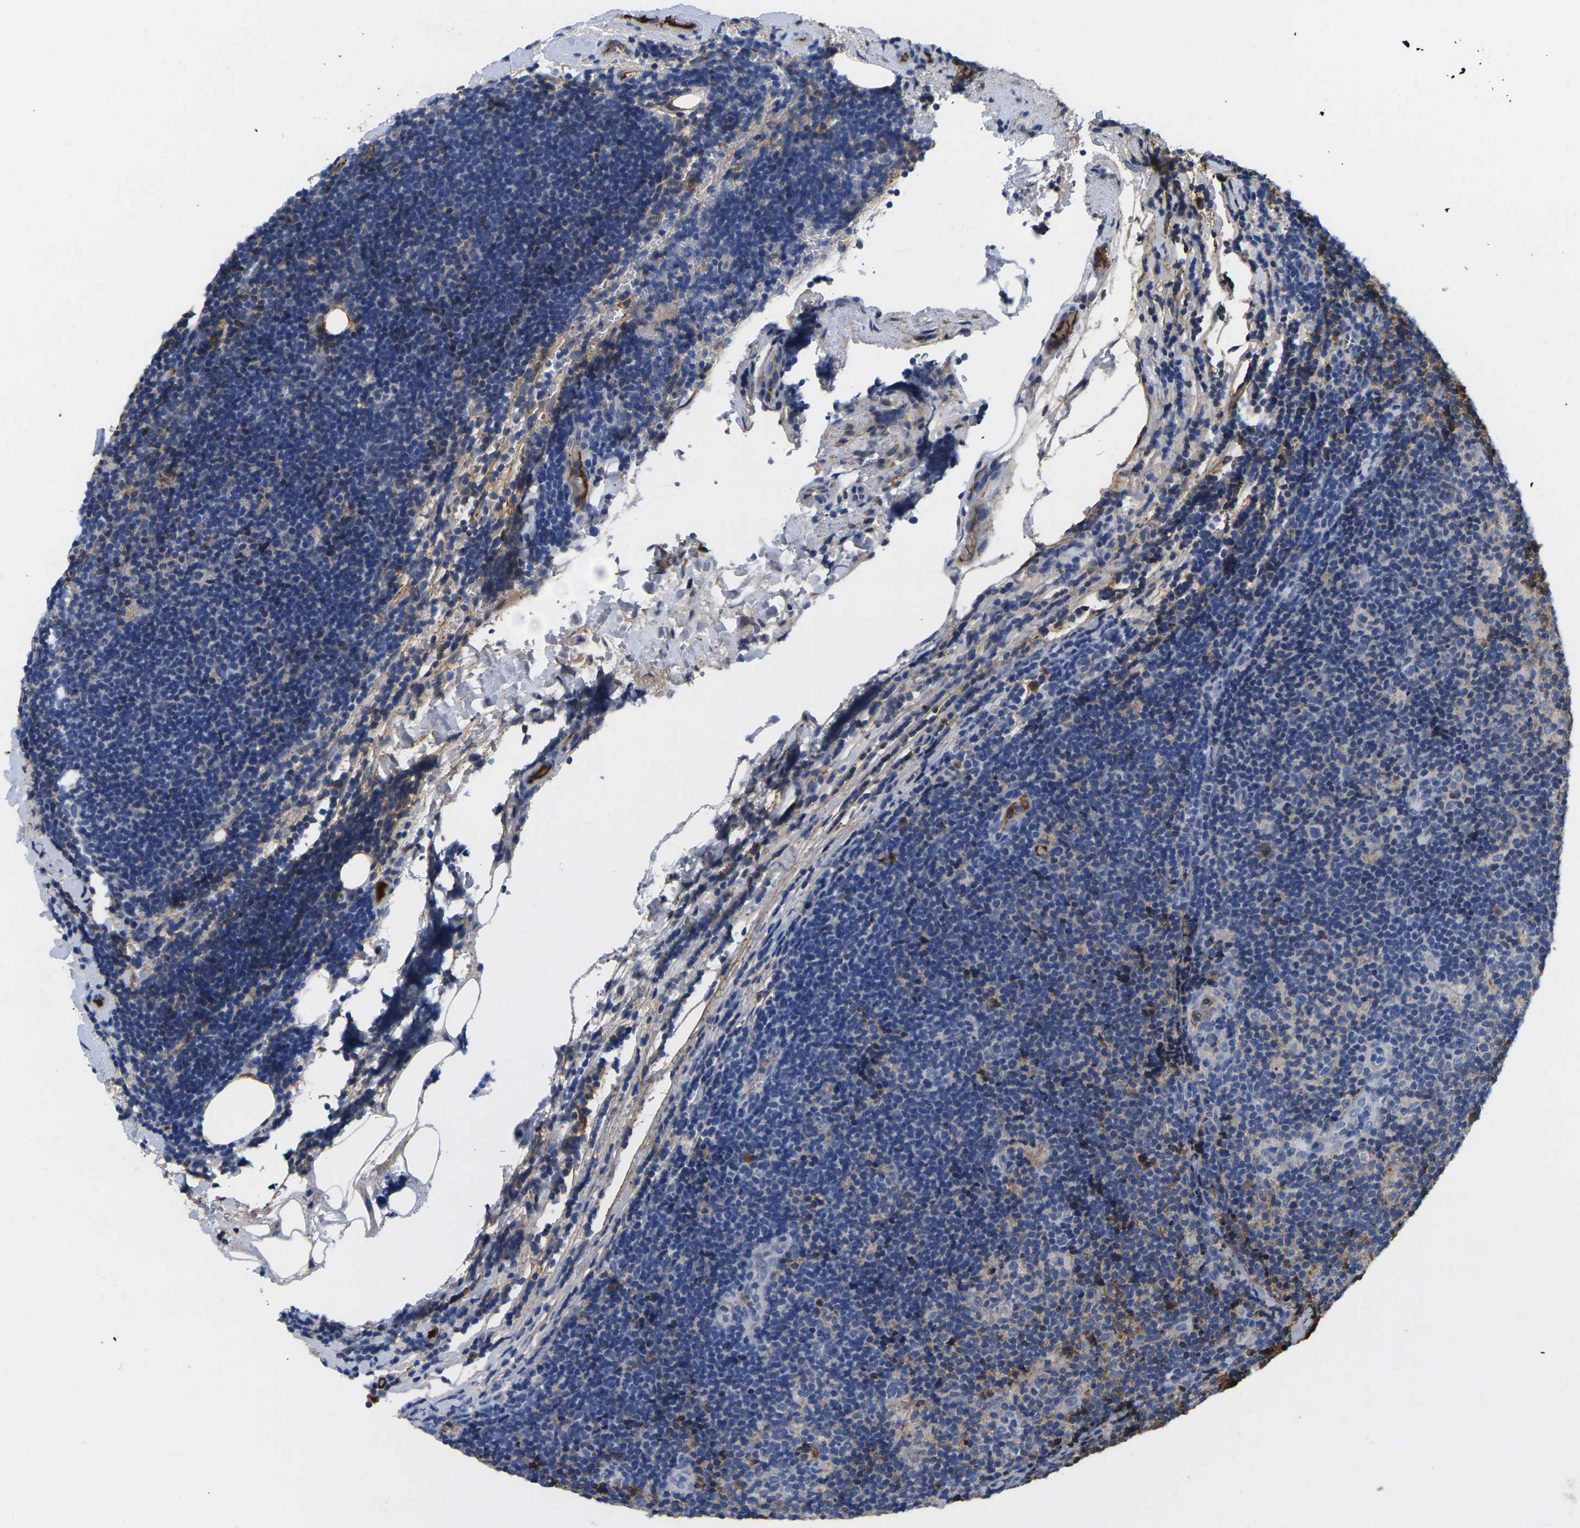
{"staining": {"intensity": "weak", "quantity": "<25%", "location": "cytoplasmic/membranous"}, "tissue": "lymphoma", "cell_type": "Tumor cells", "image_type": "cancer", "snomed": [{"axis": "morphology", "description": "Malignant lymphoma, non-Hodgkin's type, Low grade"}, {"axis": "topography", "description": "Lymph node"}], "caption": "Immunohistochemical staining of malignant lymphoma, non-Hodgkin's type (low-grade) demonstrates no significant staining in tumor cells.", "gene": "GREM2", "patient": {"sex": "male", "age": 83}}